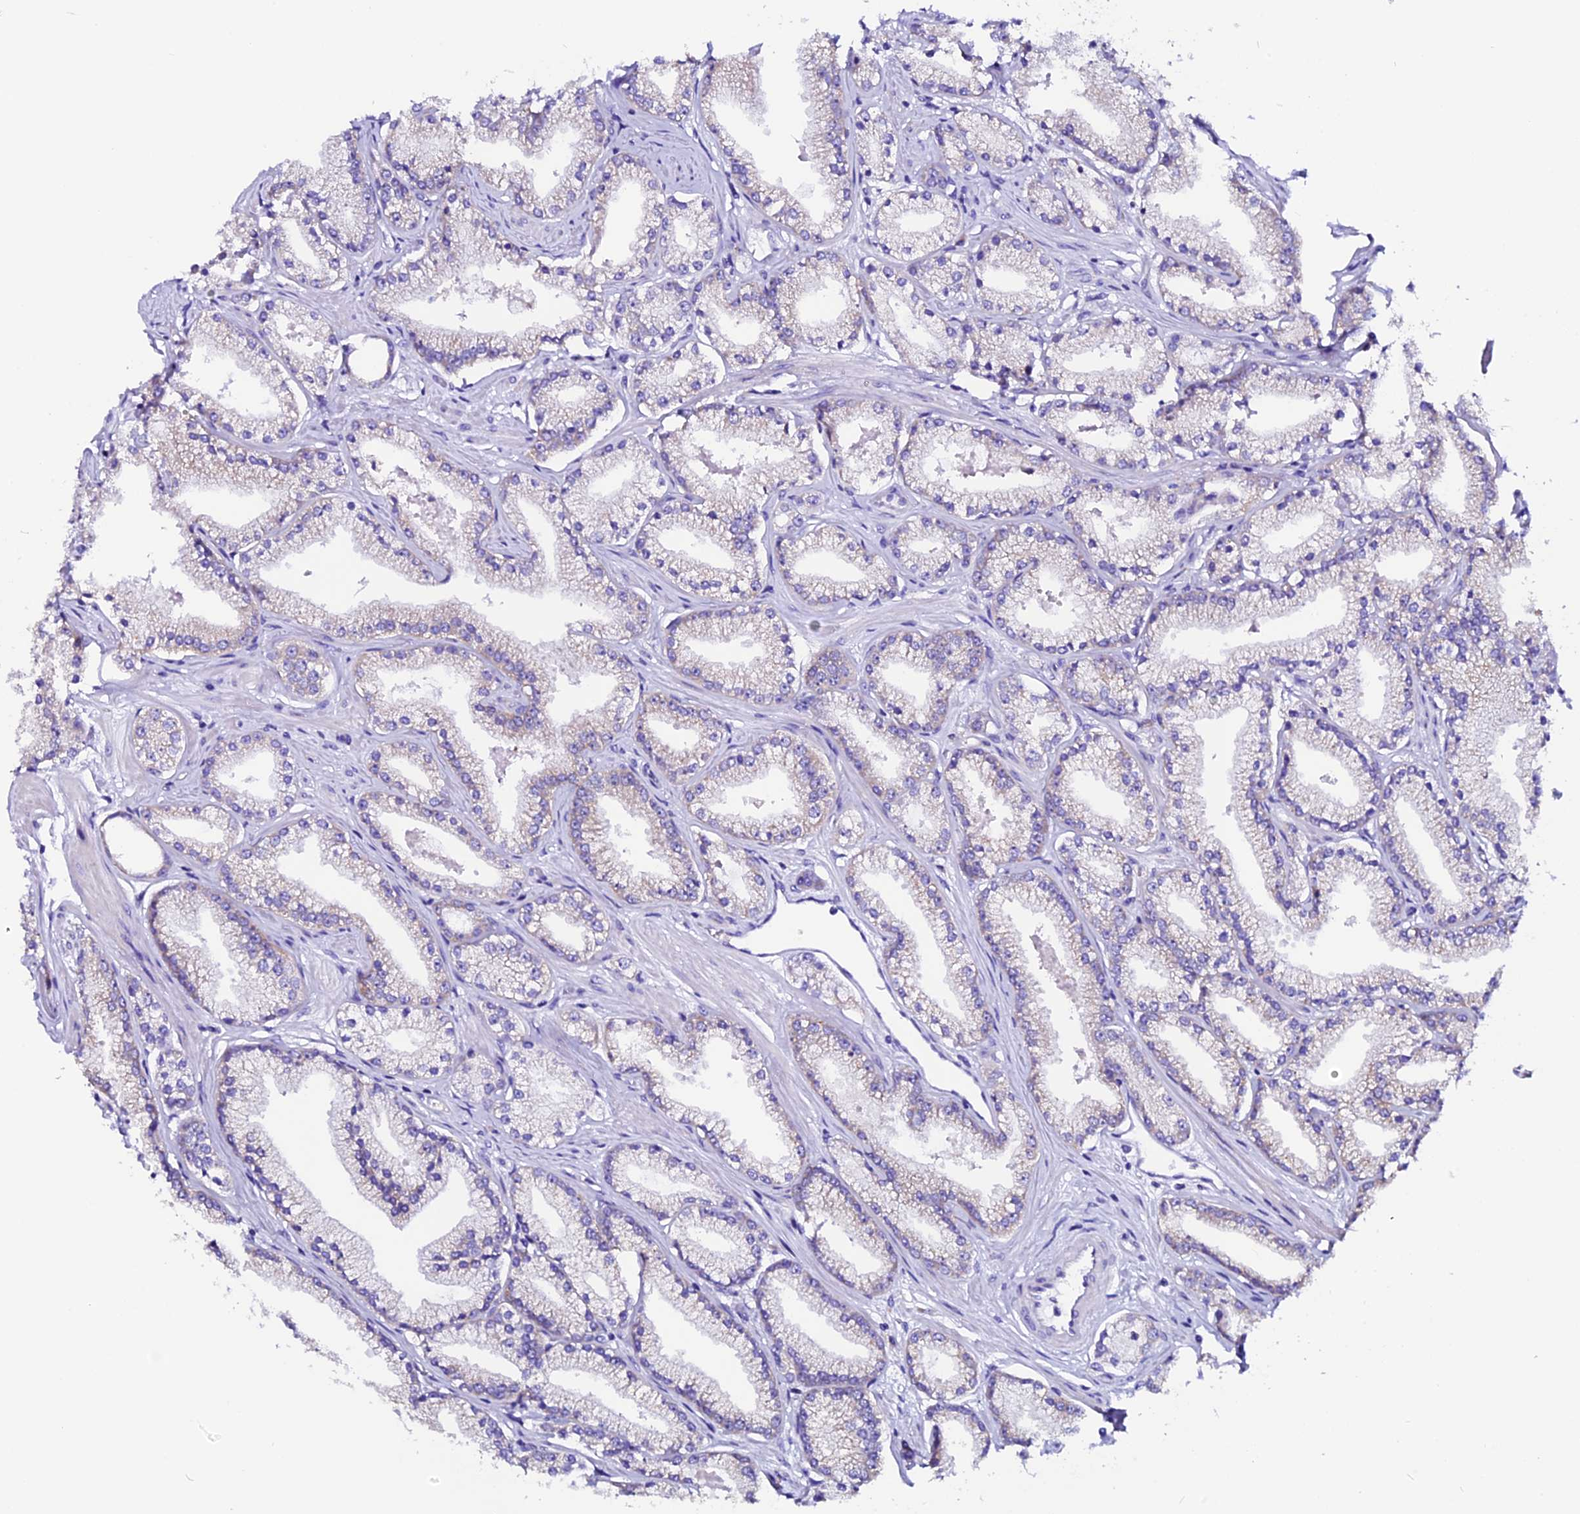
{"staining": {"intensity": "negative", "quantity": "none", "location": "none"}, "tissue": "prostate cancer", "cell_type": "Tumor cells", "image_type": "cancer", "snomed": [{"axis": "morphology", "description": "Adenocarcinoma, High grade"}, {"axis": "topography", "description": "Prostate"}], "caption": "An image of prostate cancer (high-grade adenocarcinoma) stained for a protein reveals no brown staining in tumor cells.", "gene": "COMTD1", "patient": {"sex": "male", "age": 67}}